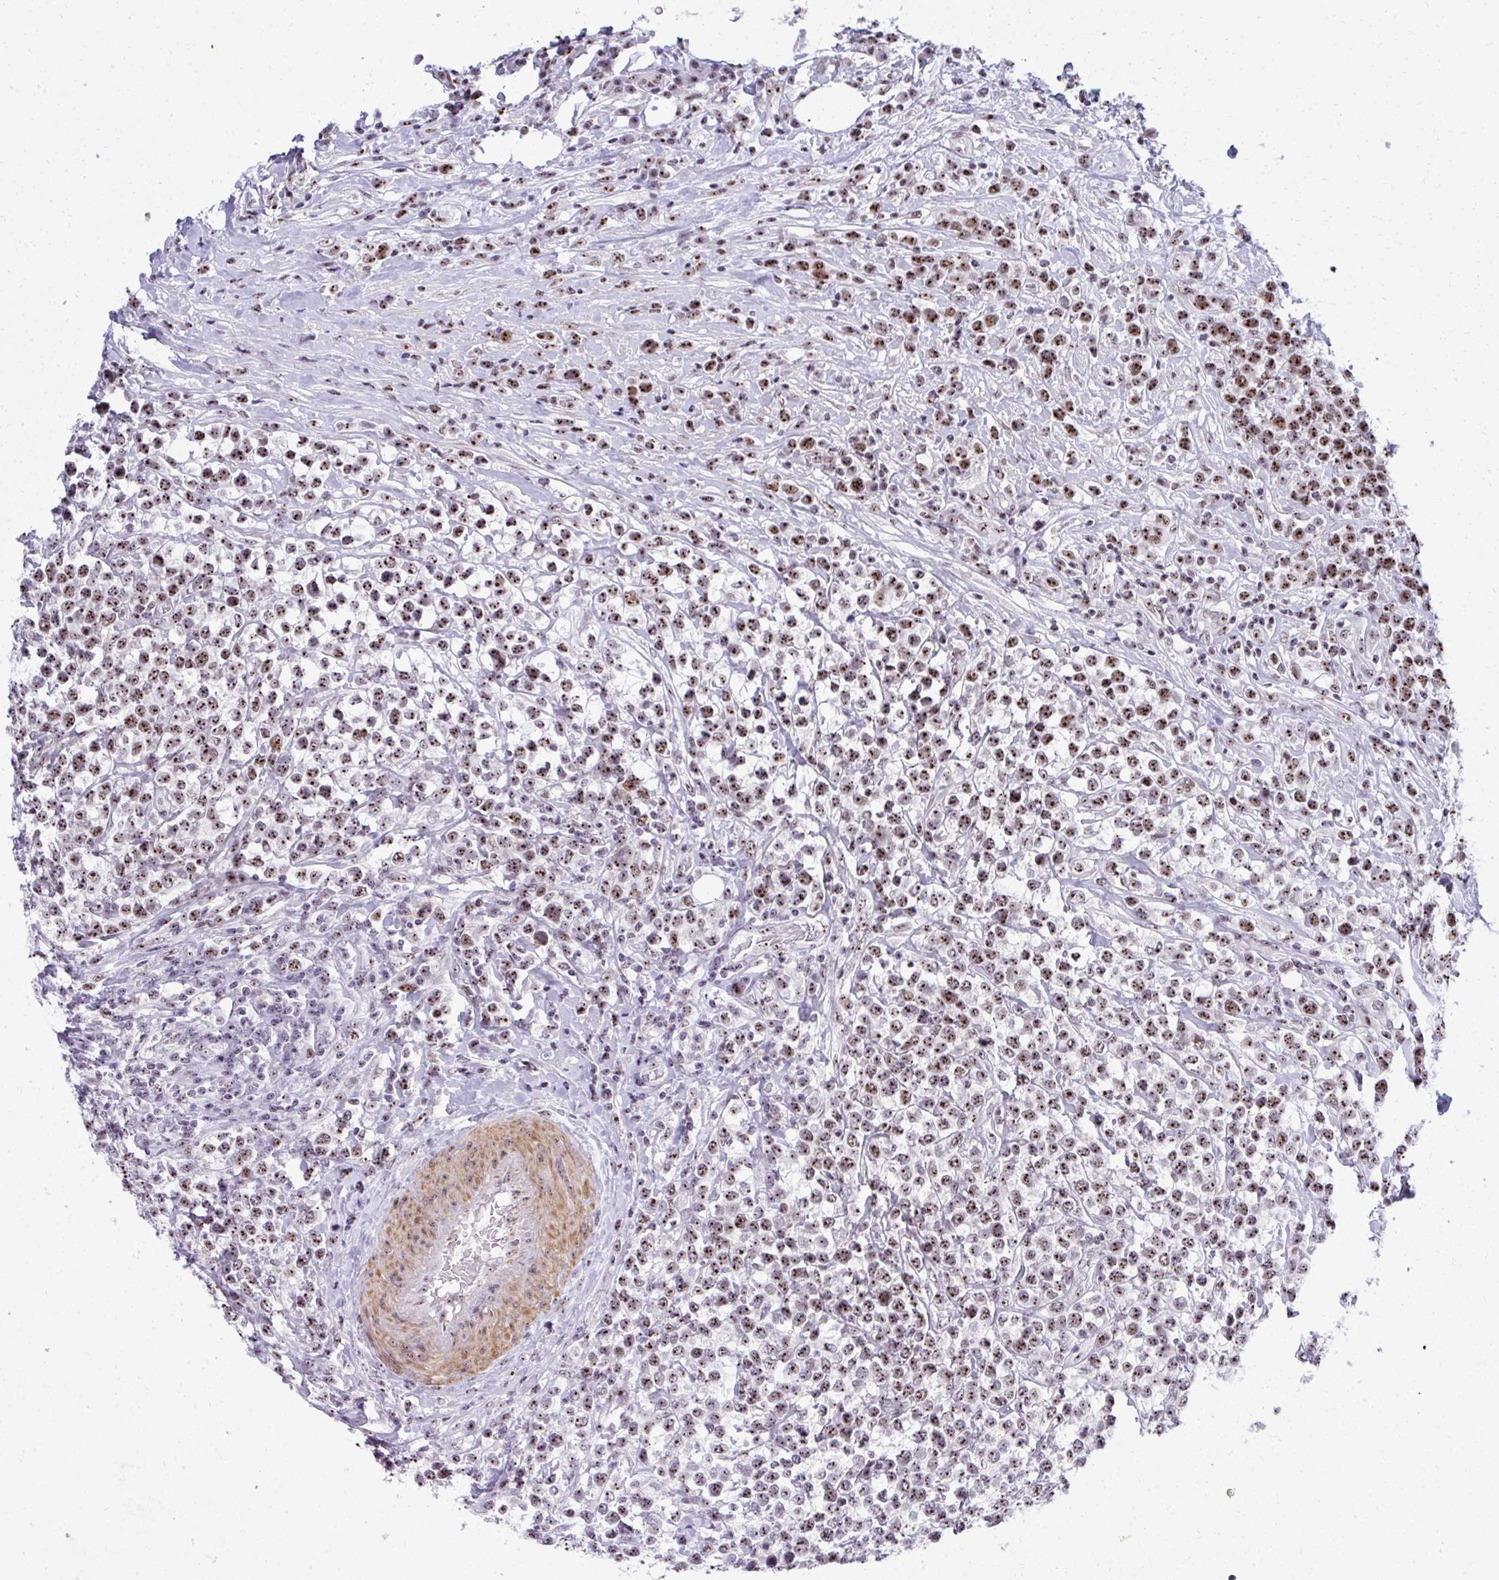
{"staining": {"intensity": "moderate", "quantity": ">75%", "location": "nuclear"}, "tissue": "lymphoma", "cell_type": "Tumor cells", "image_type": "cancer", "snomed": [{"axis": "morphology", "description": "Malignant lymphoma, non-Hodgkin's type, High grade"}, {"axis": "topography", "description": "Soft tissue"}], "caption": "Immunohistochemical staining of malignant lymphoma, non-Hodgkin's type (high-grade) displays moderate nuclear protein expression in approximately >75% of tumor cells. The staining was performed using DAB, with brown indicating positive protein expression. Nuclei are stained blue with hematoxylin.", "gene": "SIRT7", "patient": {"sex": "female", "age": 56}}